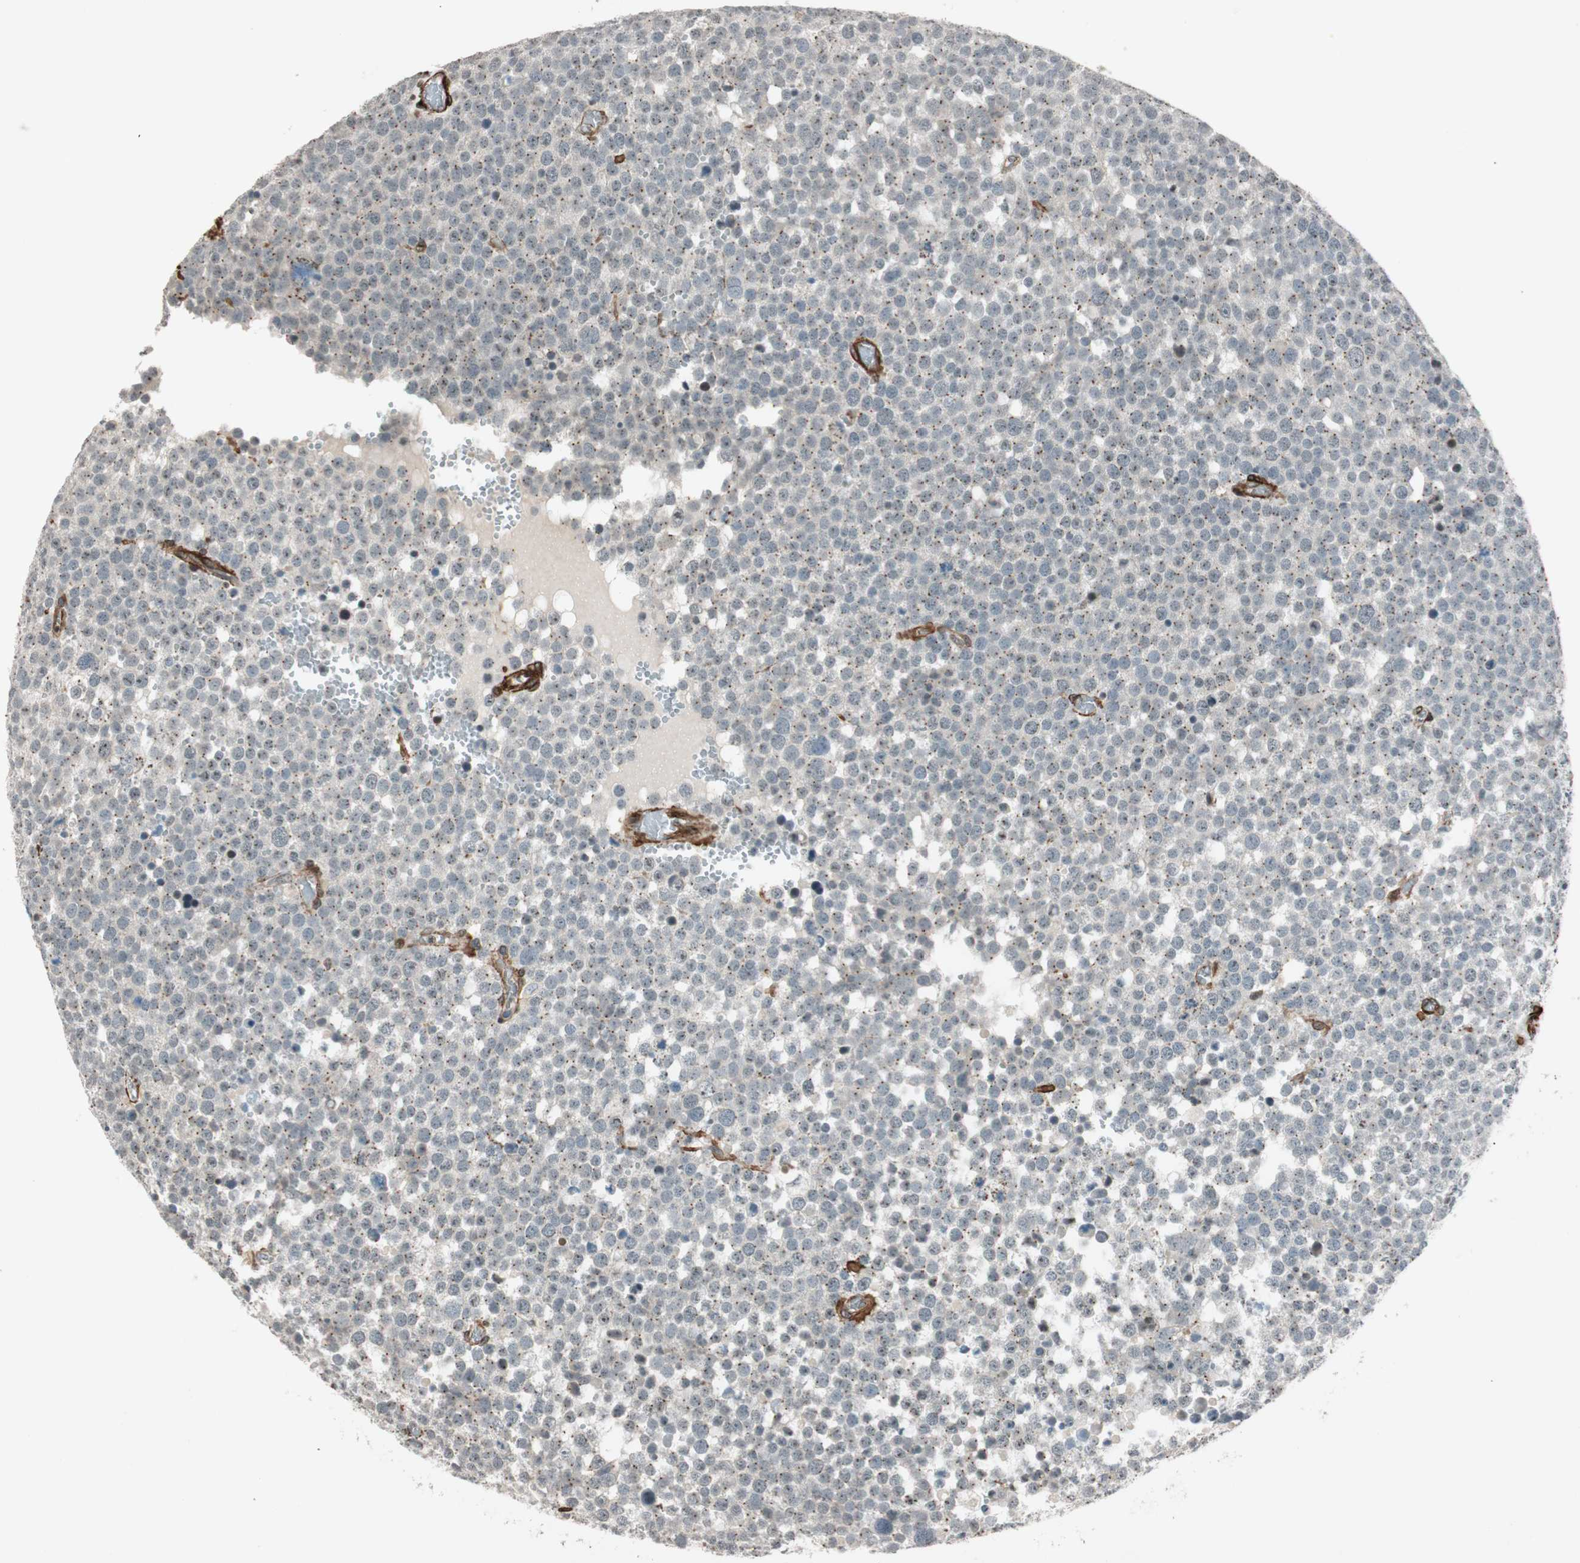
{"staining": {"intensity": "moderate", "quantity": "25%-75%", "location": "cytoplasmic/membranous"}, "tissue": "testis cancer", "cell_type": "Tumor cells", "image_type": "cancer", "snomed": [{"axis": "morphology", "description": "Seminoma, NOS"}, {"axis": "topography", "description": "Testis"}], "caption": "High-magnification brightfield microscopy of testis cancer stained with DAB (3,3'-diaminobenzidine) (brown) and counterstained with hematoxylin (blue). tumor cells exhibit moderate cytoplasmic/membranous positivity is seen in approximately25%-75% of cells.", "gene": "CDK19", "patient": {"sex": "male", "age": 71}}